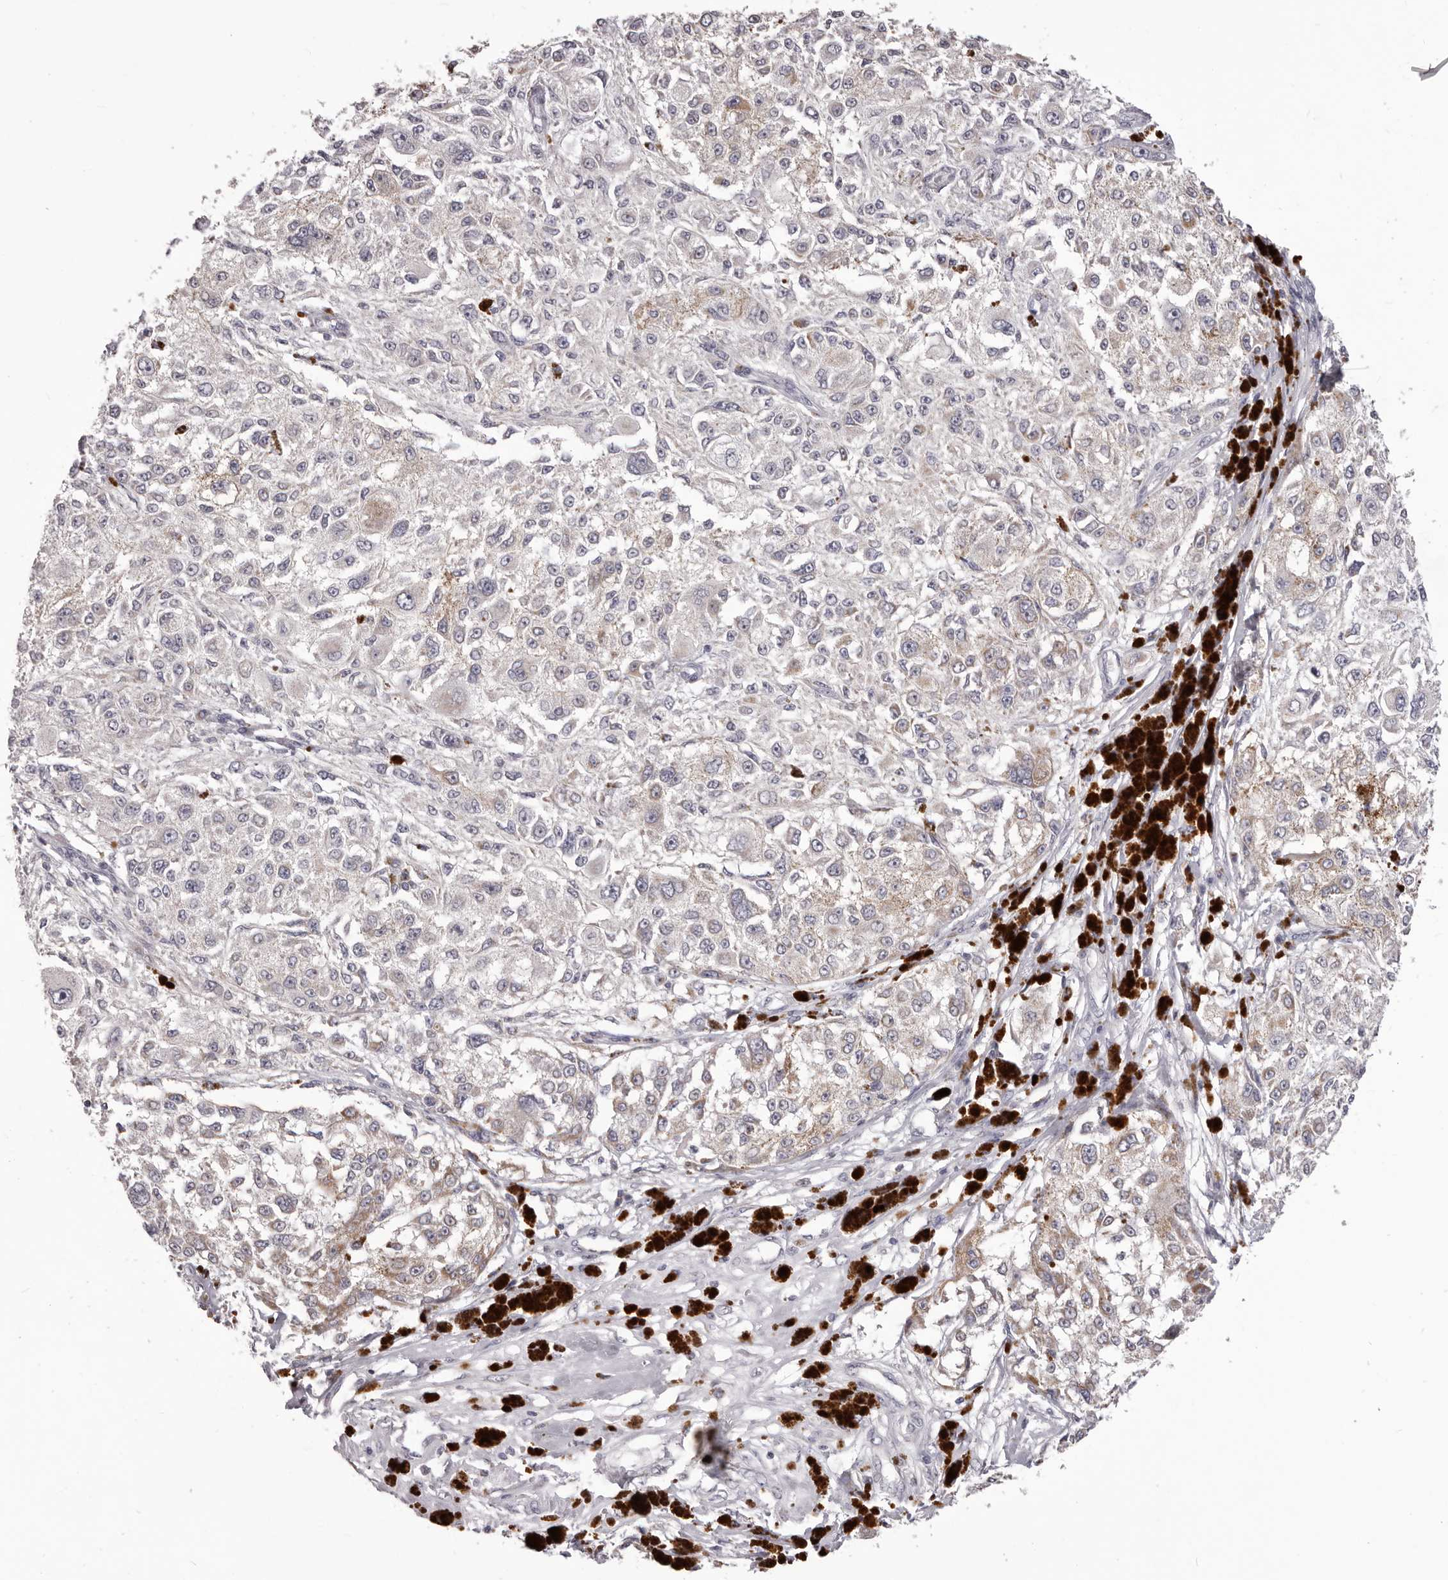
{"staining": {"intensity": "negative", "quantity": "none", "location": "none"}, "tissue": "melanoma", "cell_type": "Tumor cells", "image_type": "cancer", "snomed": [{"axis": "morphology", "description": "Necrosis, NOS"}, {"axis": "morphology", "description": "Malignant melanoma, NOS"}, {"axis": "topography", "description": "Skin"}], "caption": "This image is of melanoma stained with immunohistochemistry to label a protein in brown with the nuclei are counter-stained blue. There is no staining in tumor cells.", "gene": "PRMT2", "patient": {"sex": "female", "age": 87}}